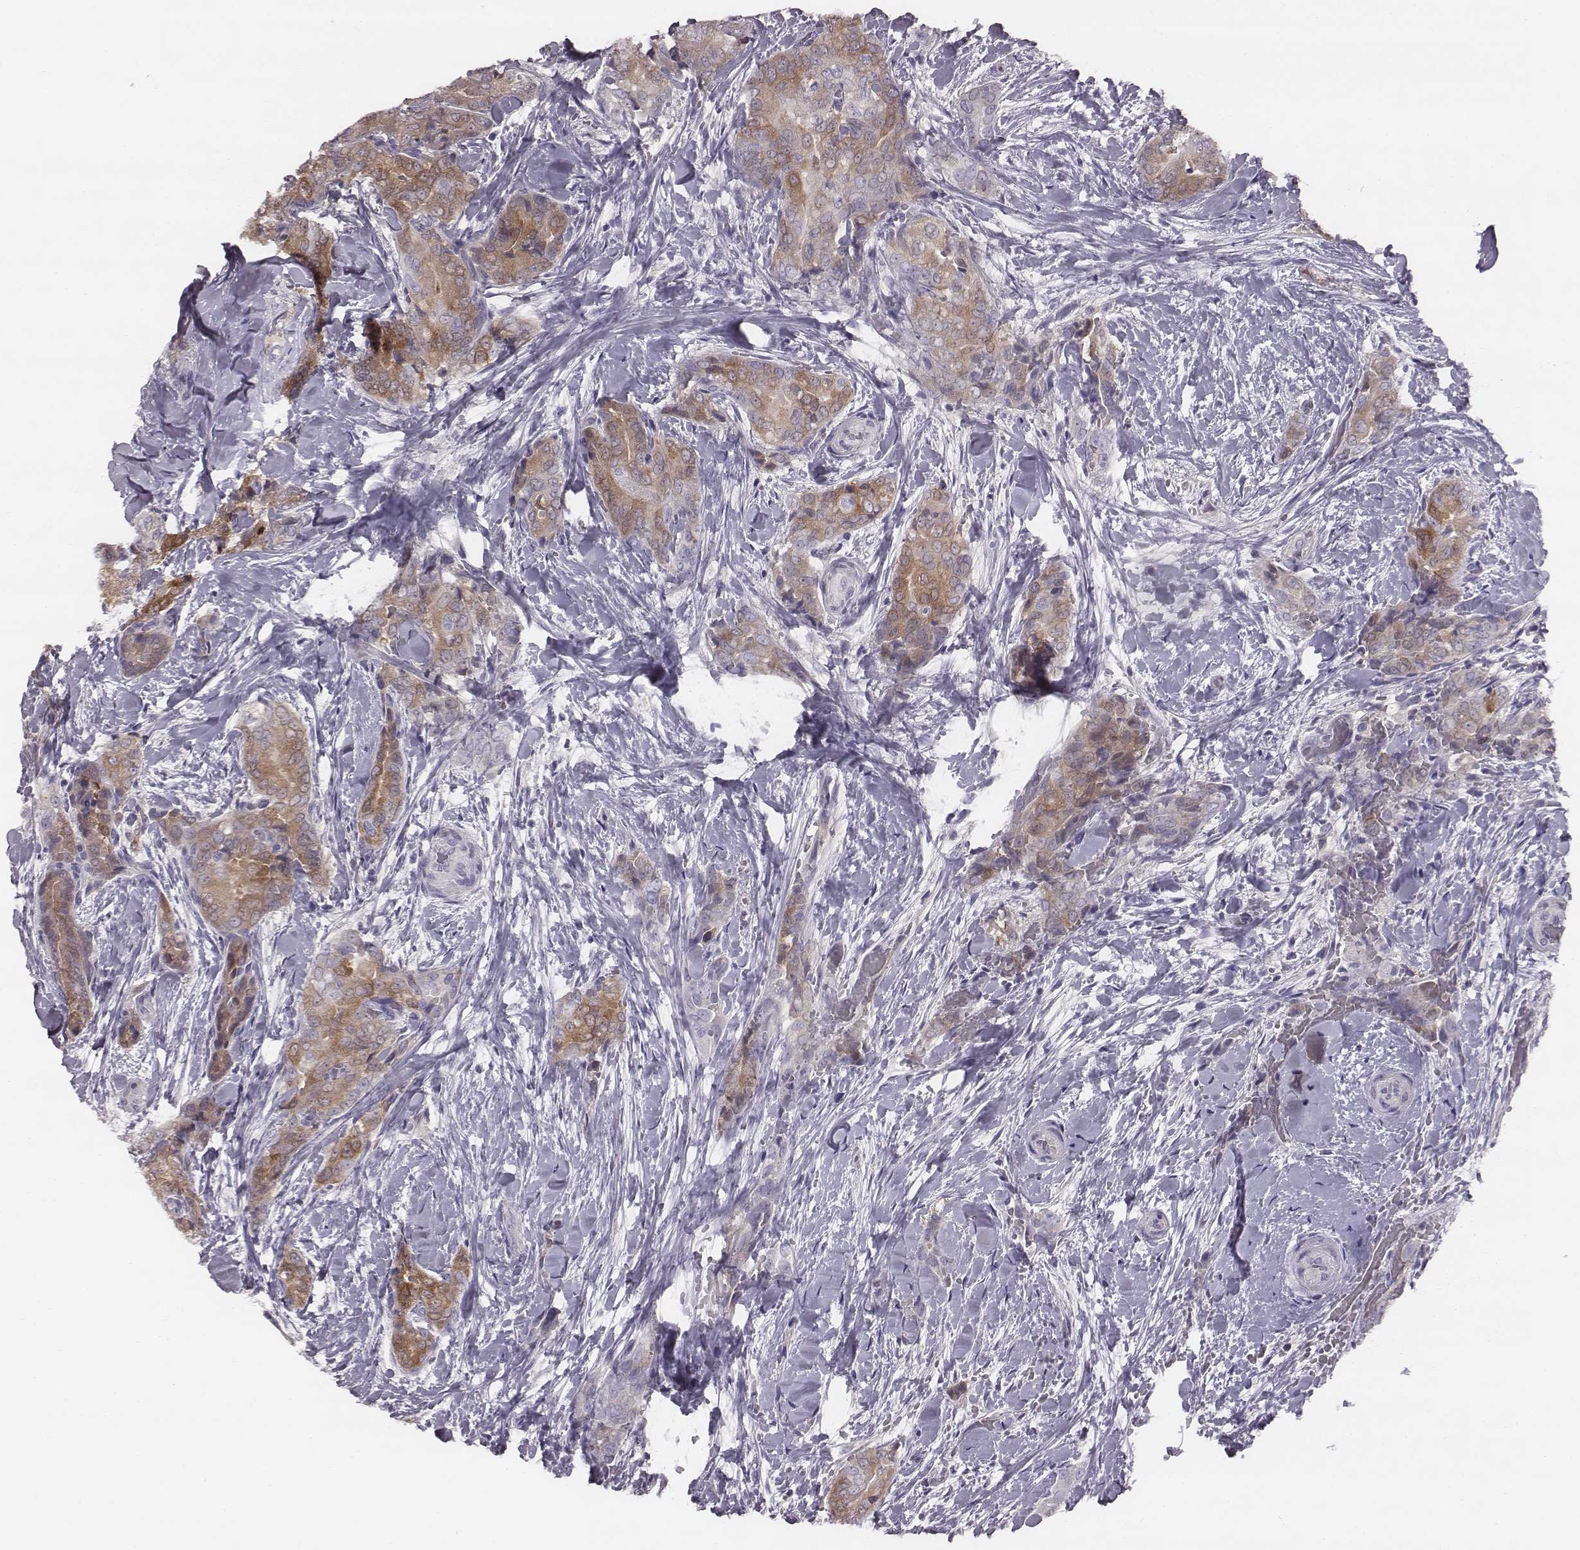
{"staining": {"intensity": "moderate", "quantity": ">75%", "location": "cytoplasmic/membranous"}, "tissue": "thyroid cancer", "cell_type": "Tumor cells", "image_type": "cancer", "snomed": [{"axis": "morphology", "description": "Papillary adenocarcinoma, NOS"}, {"axis": "topography", "description": "Thyroid gland"}], "caption": "Brown immunohistochemical staining in thyroid cancer (papillary adenocarcinoma) exhibits moderate cytoplasmic/membranous staining in approximately >75% of tumor cells.", "gene": "PDE8B", "patient": {"sex": "male", "age": 61}}